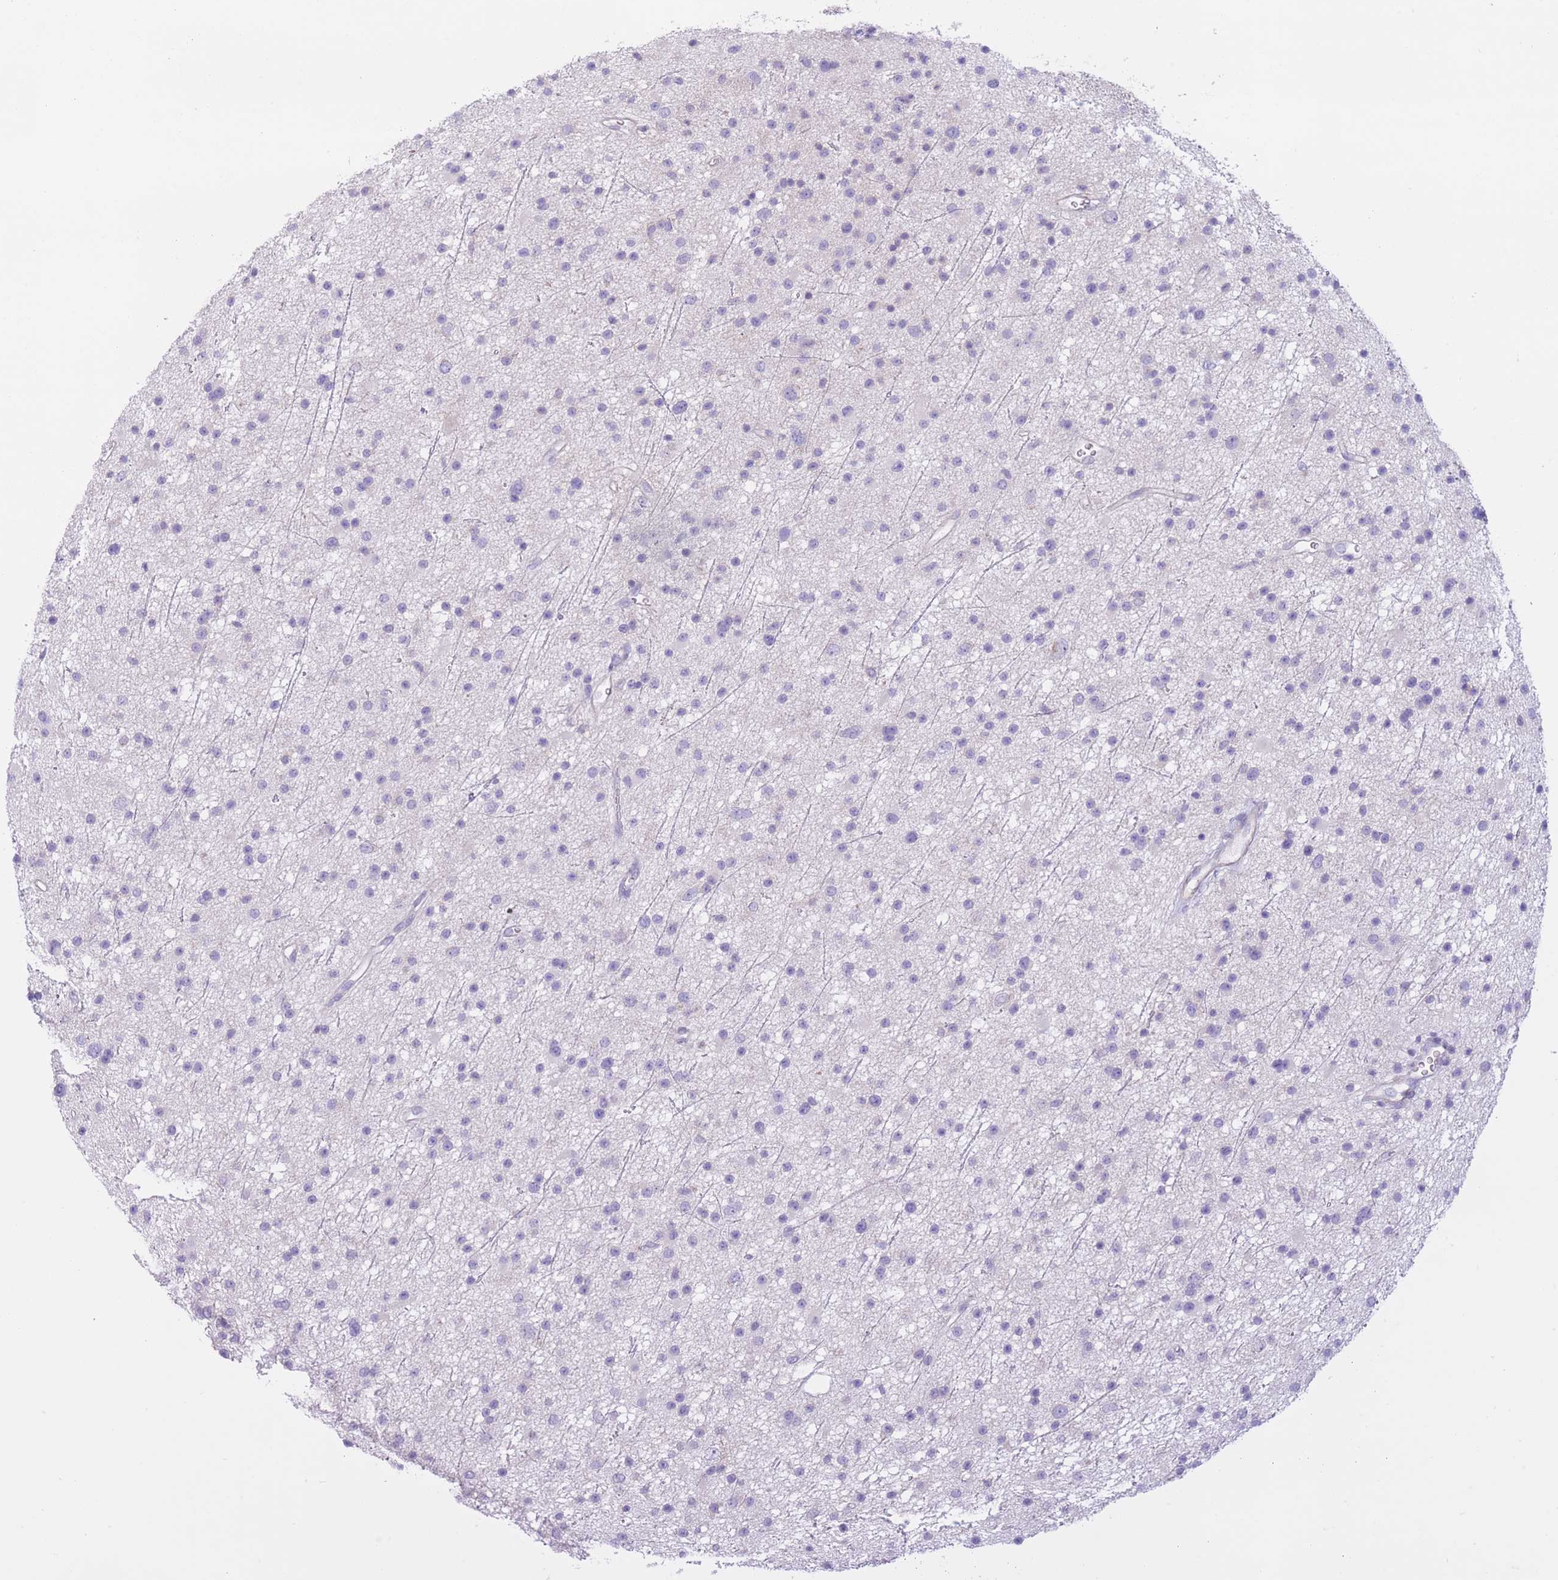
{"staining": {"intensity": "negative", "quantity": "none", "location": "none"}, "tissue": "glioma", "cell_type": "Tumor cells", "image_type": "cancer", "snomed": [{"axis": "morphology", "description": "Glioma, malignant, Low grade"}, {"axis": "topography", "description": "Cerebral cortex"}], "caption": "A photomicrograph of glioma stained for a protein reveals no brown staining in tumor cells.", "gene": "PDHA1", "patient": {"sex": "female", "age": 39}}